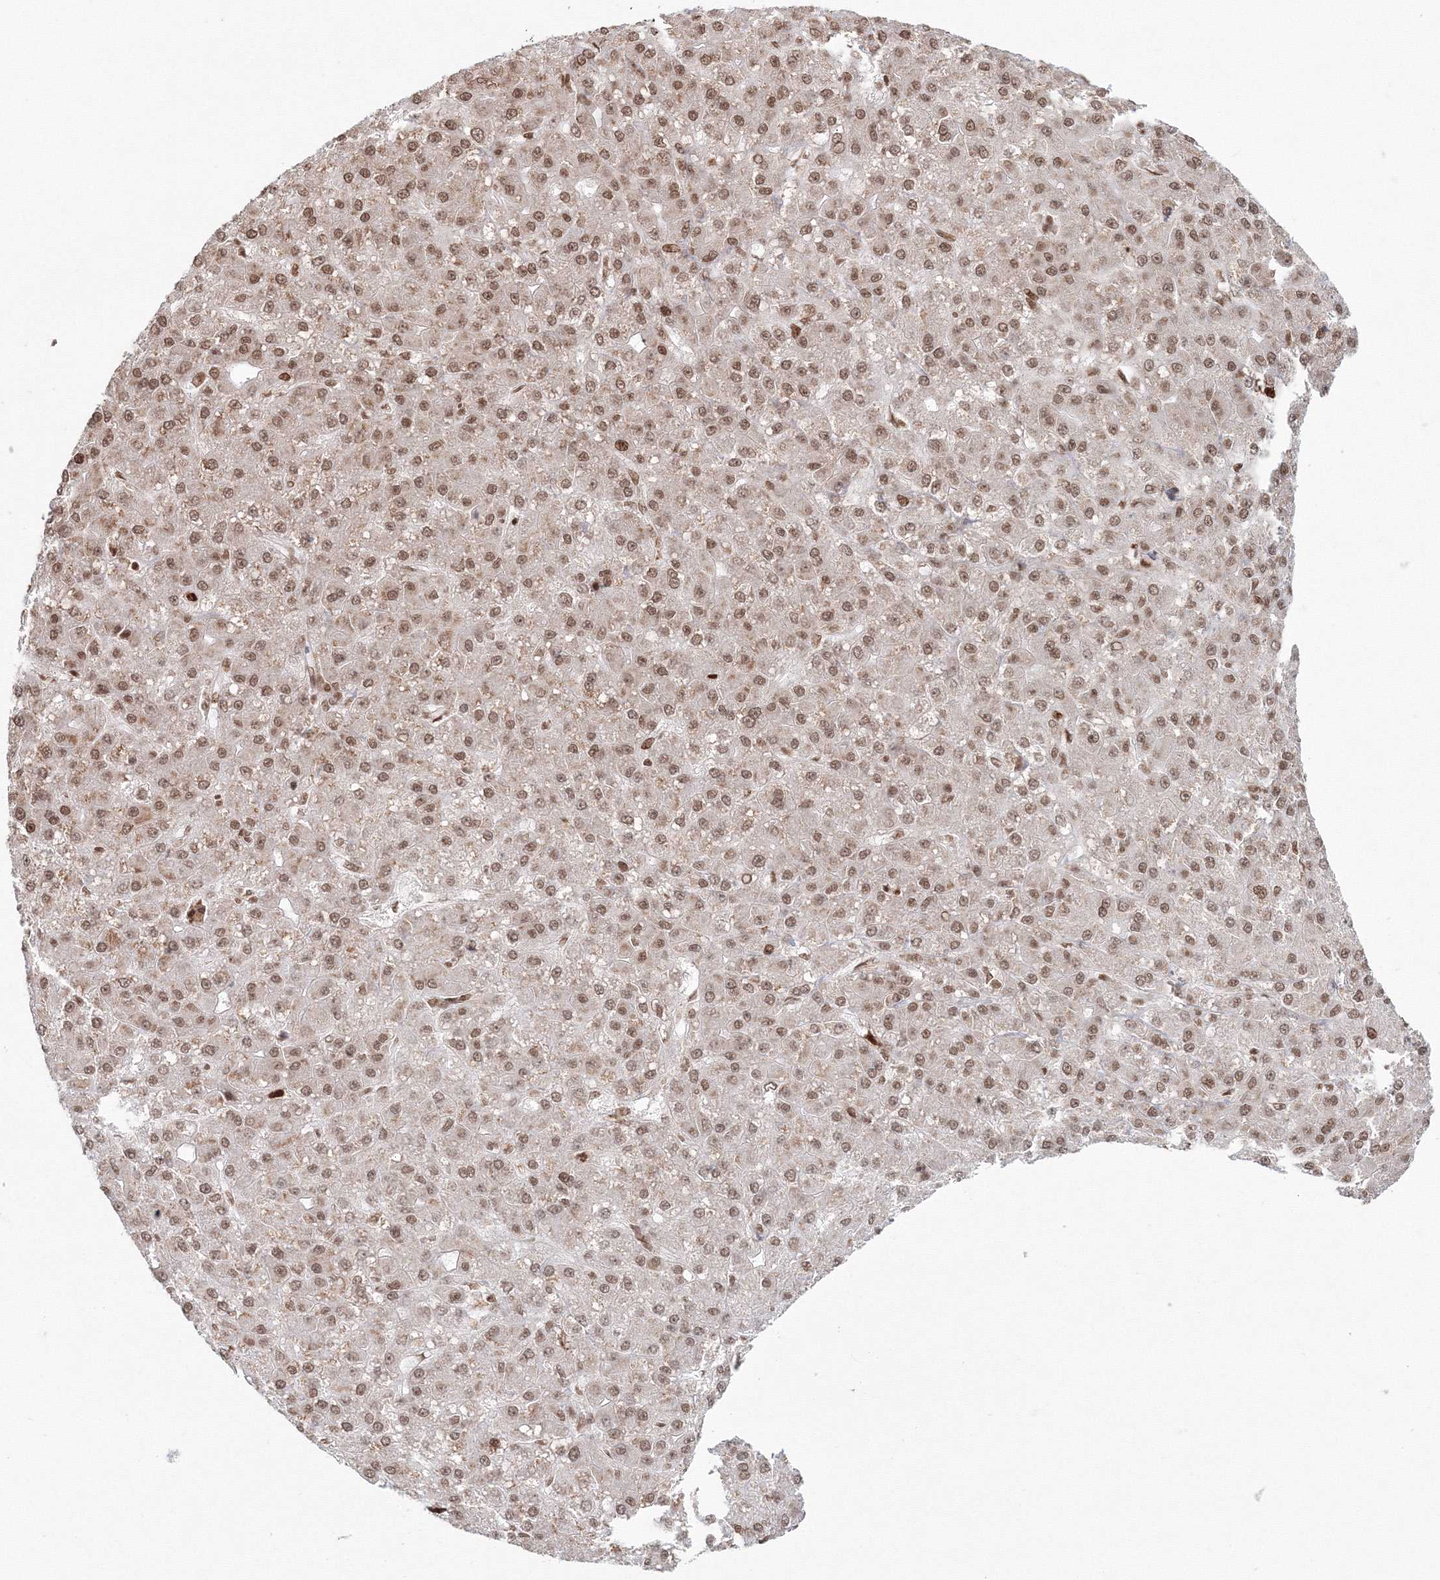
{"staining": {"intensity": "moderate", "quantity": ">75%", "location": "nuclear"}, "tissue": "liver cancer", "cell_type": "Tumor cells", "image_type": "cancer", "snomed": [{"axis": "morphology", "description": "Carcinoma, Hepatocellular, NOS"}, {"axis": "topography", "description": "Liver"}], "caption": "Tumor cells show medium levels of moderate nuclear staining in about >75% of cells in human liver cancer.", "gene": "KIF20A", "patient": {"sex": "male", "age": 67}}